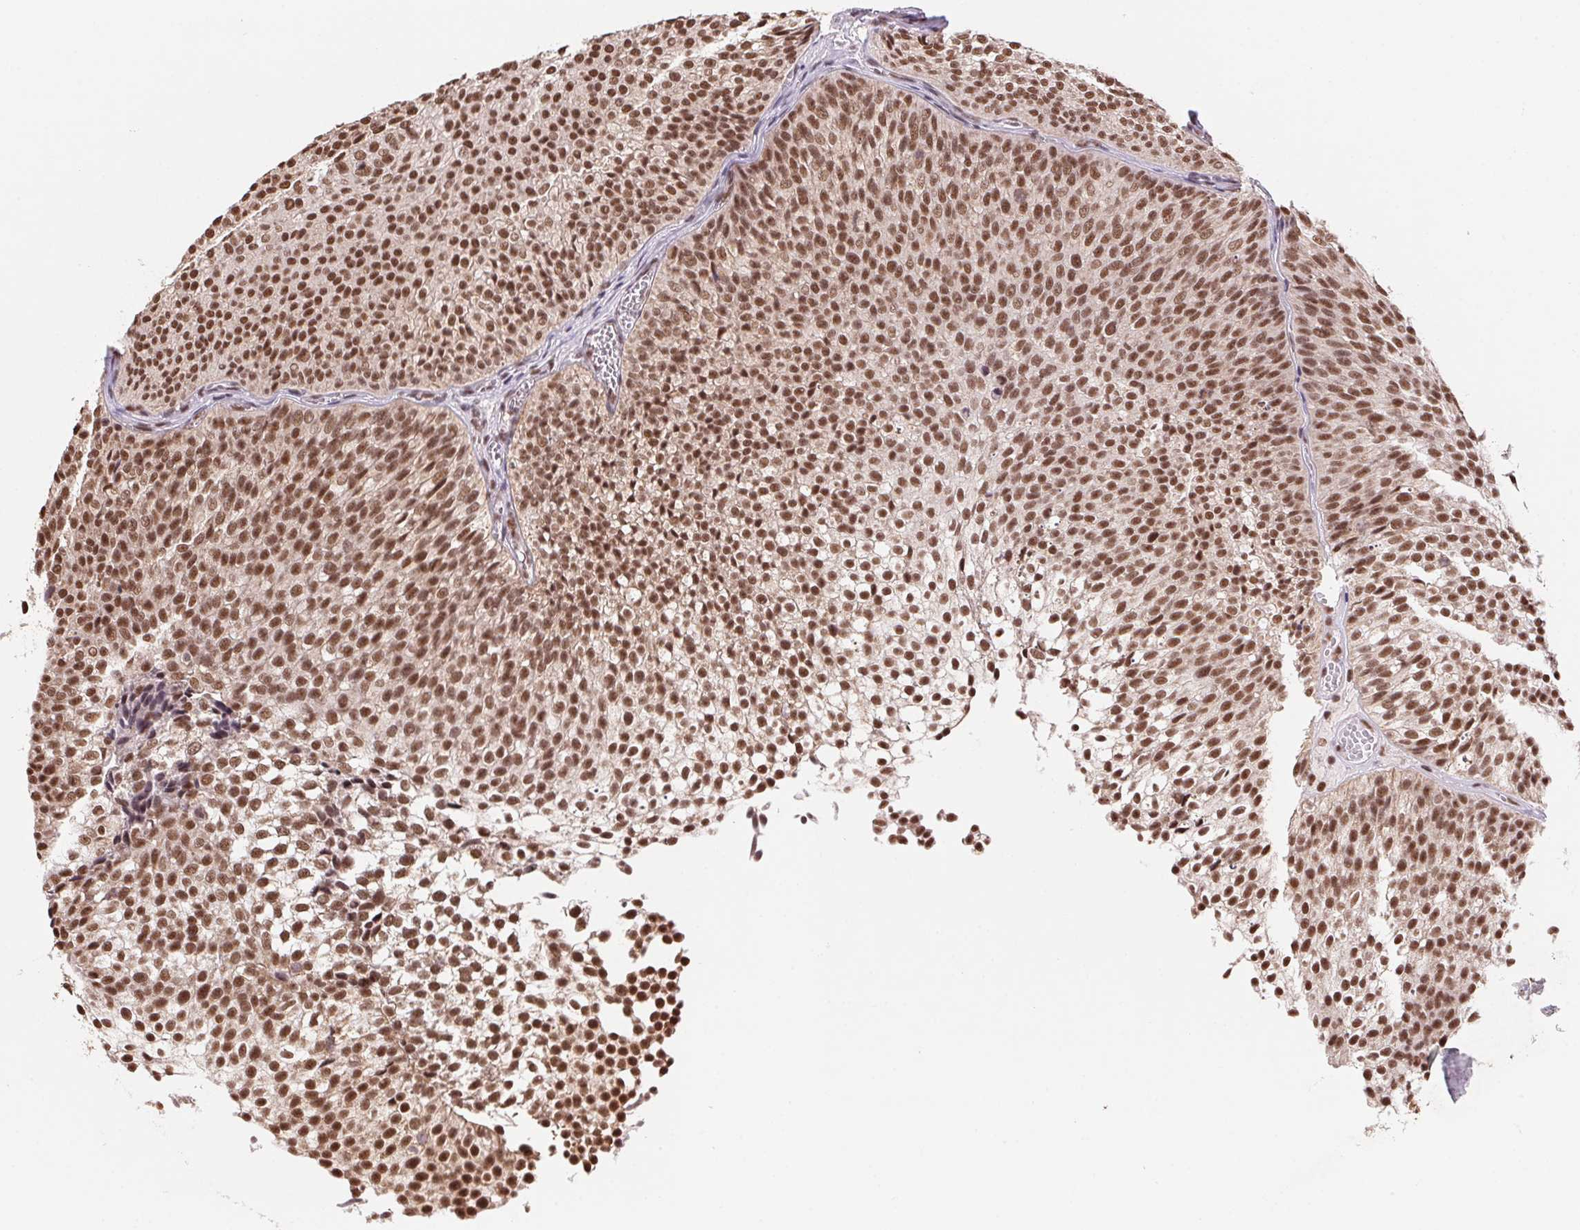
{"staining": {"intensity": "moderate", "quantity": ">75%", "location": "nuclear"}, "tissue": "urothelial cancer", "cell_type": "Tumor cells", "image_type": "cancer", "snomed": [{"axis": "morphology", "description": "Urothelial carcinoma, Low grade"}, {"axis": "topography", "description": "Urinary bladder"}], "caption": "A medium amount of moderate nuclear expression is seen in about >75% of tumor cells in low-grade urothelial carcinoma tissue. (DAB IHC, brown staining for protein, blue staining for nuclei).", "gene": "SNRPG", "patient": {"sex": "male", "age": 91}}